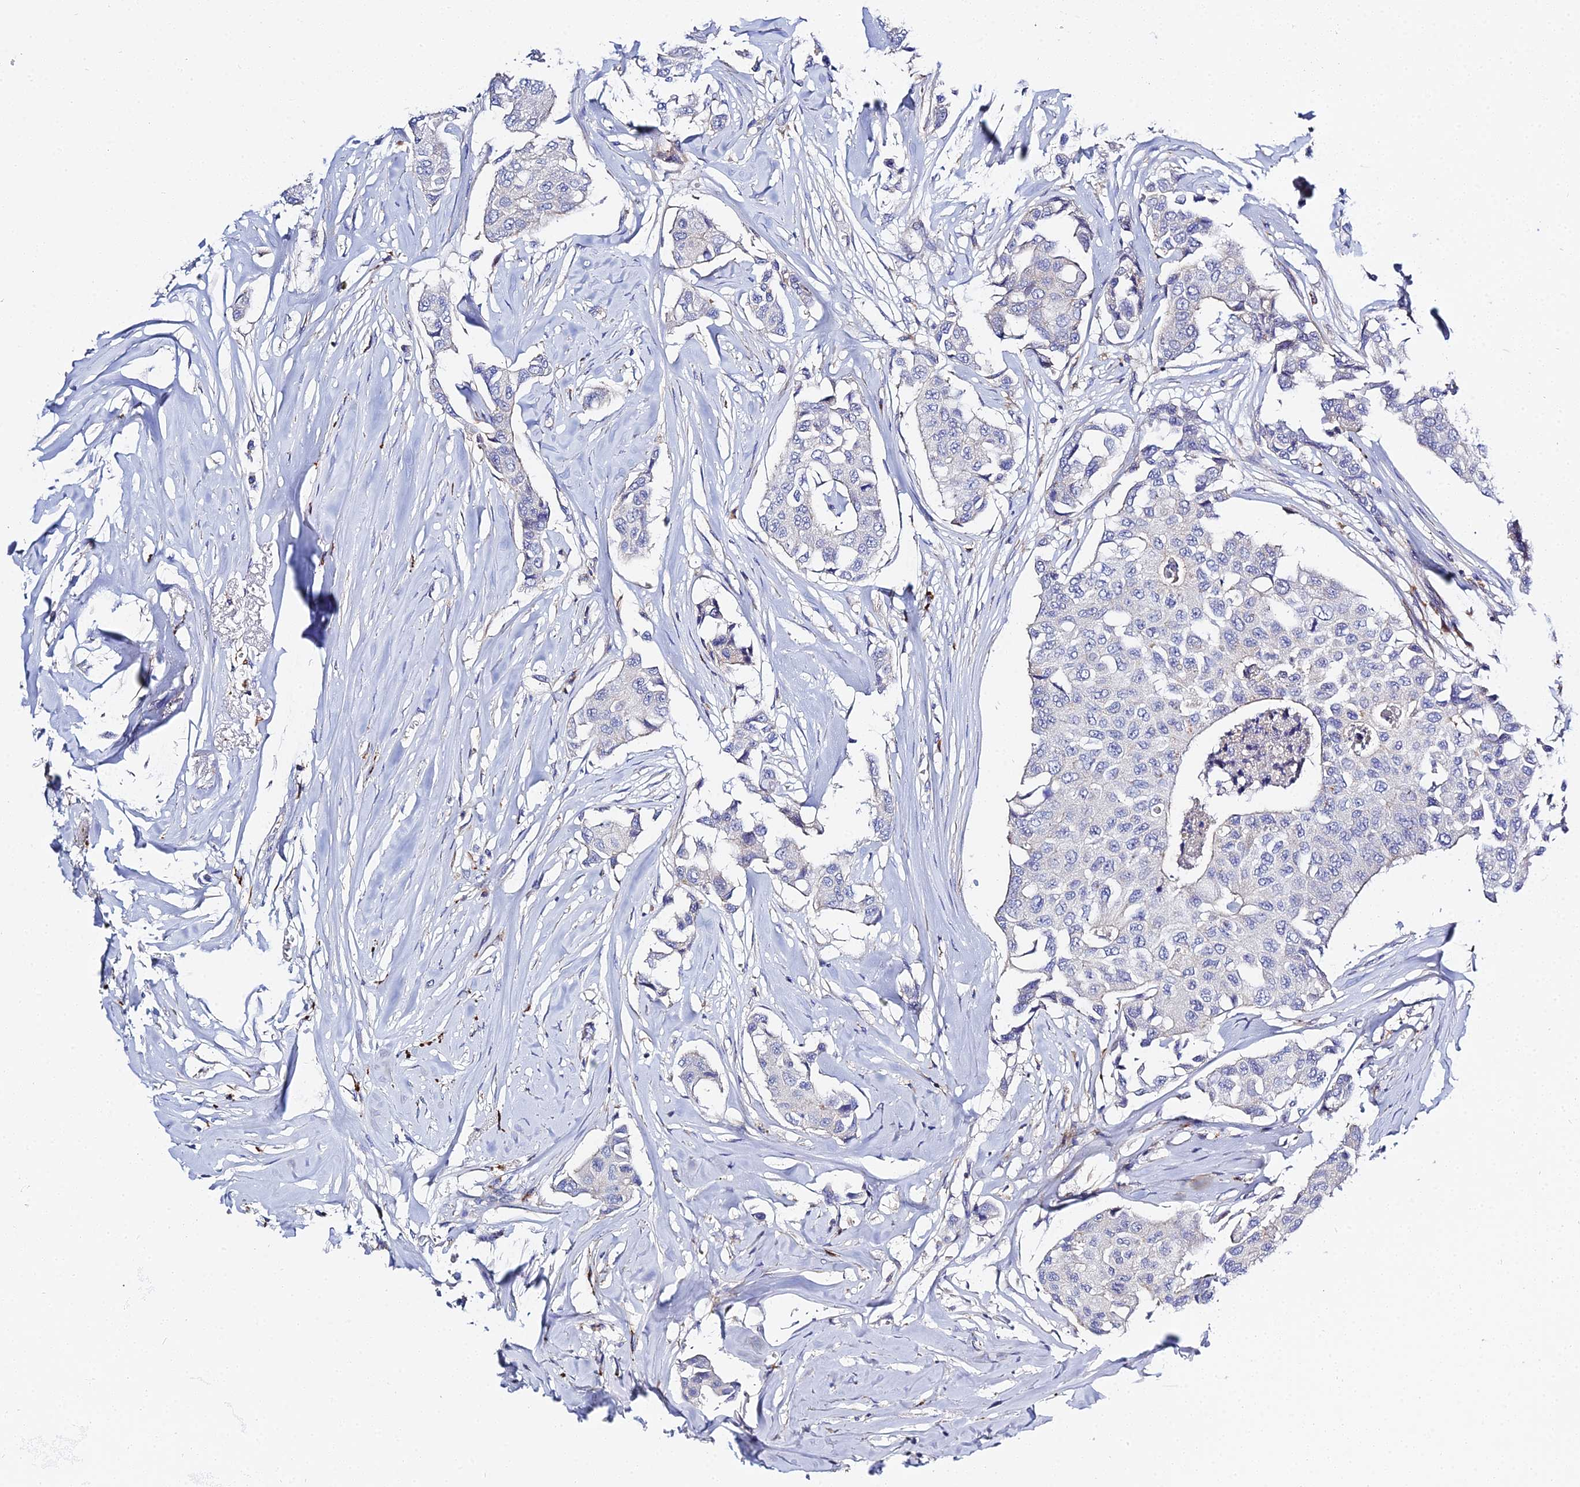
{"staining": {"intensity": "negative", "quantity": "none", "location": "none"}, "tissue": "breast cancer", "cell_type": "Tumor cells", "image_type": "cancer", "snomed": [{"axis": "morphology", "description": "Duct carcinoma"}, {"axis": "topography", "description": "Breast"}], "caption": "Tumor cells show no significant protein positivity in breast invasive ductal carcinoma.", "gene": "APOBEC3H", "patient": {"sex": "female", "age": 80}}